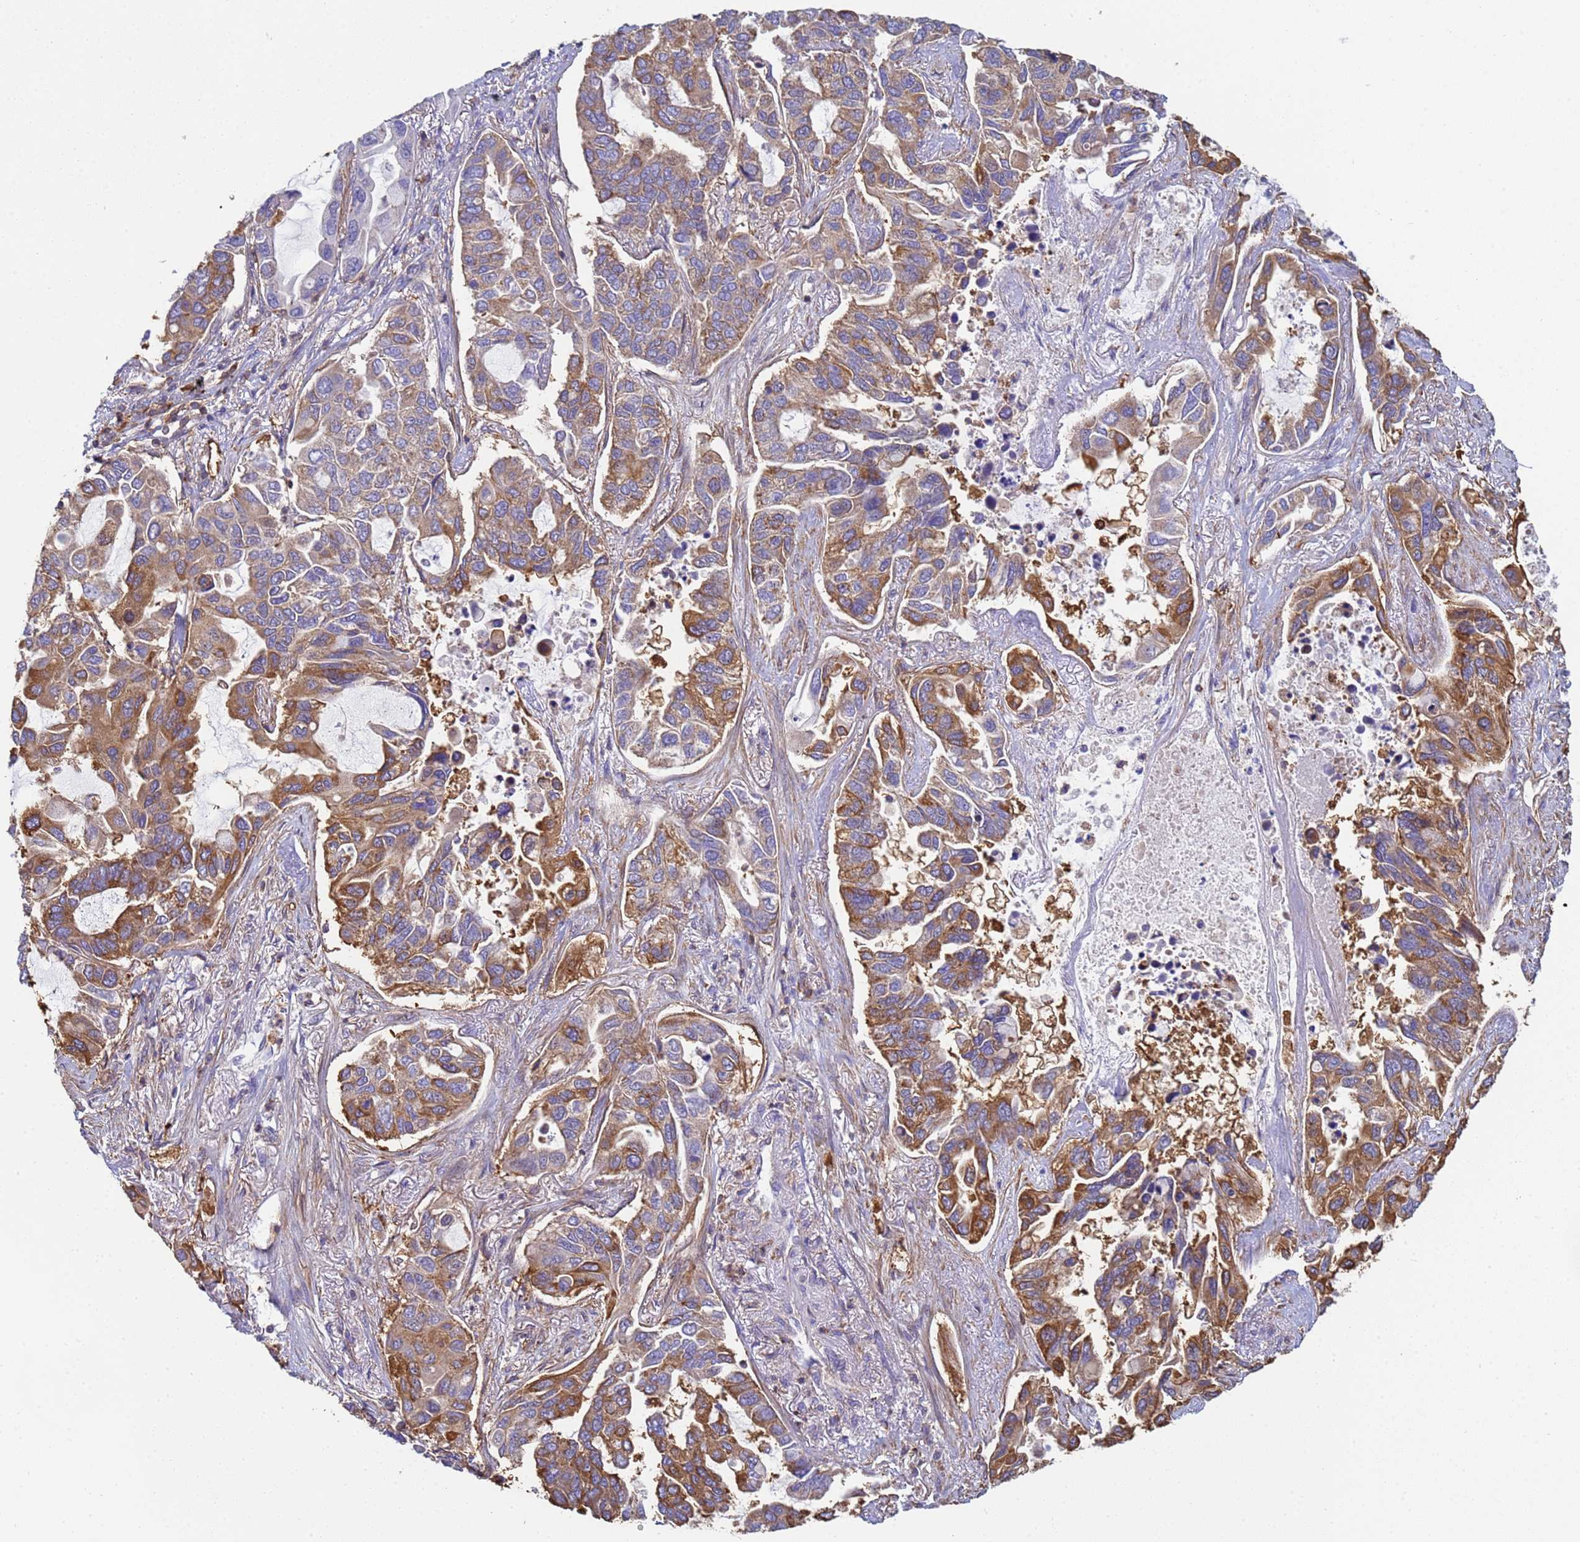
{"staining": {"intensity": "moderate", "quantity": ">75%", "location": "cytoplasmic/membranous"}, "tissue": "lung cancer", "cell_type": "Tumor cells", "image_type": "cancer", "snomed": [{"axis": "morphology", "description": "Adenocarcinoma, NOS"}, {"axis": "topography", "description": "Lung"}], "caption": "Approximately >75% of tumor cells in human lung adenocarcinoma reveal moderate cytoplasmic/membranous protein positivity as visualized by brown immunohistochemical staining.", "gene": "ZNG1B", "patient": {"sex": "male", "age": 64}}